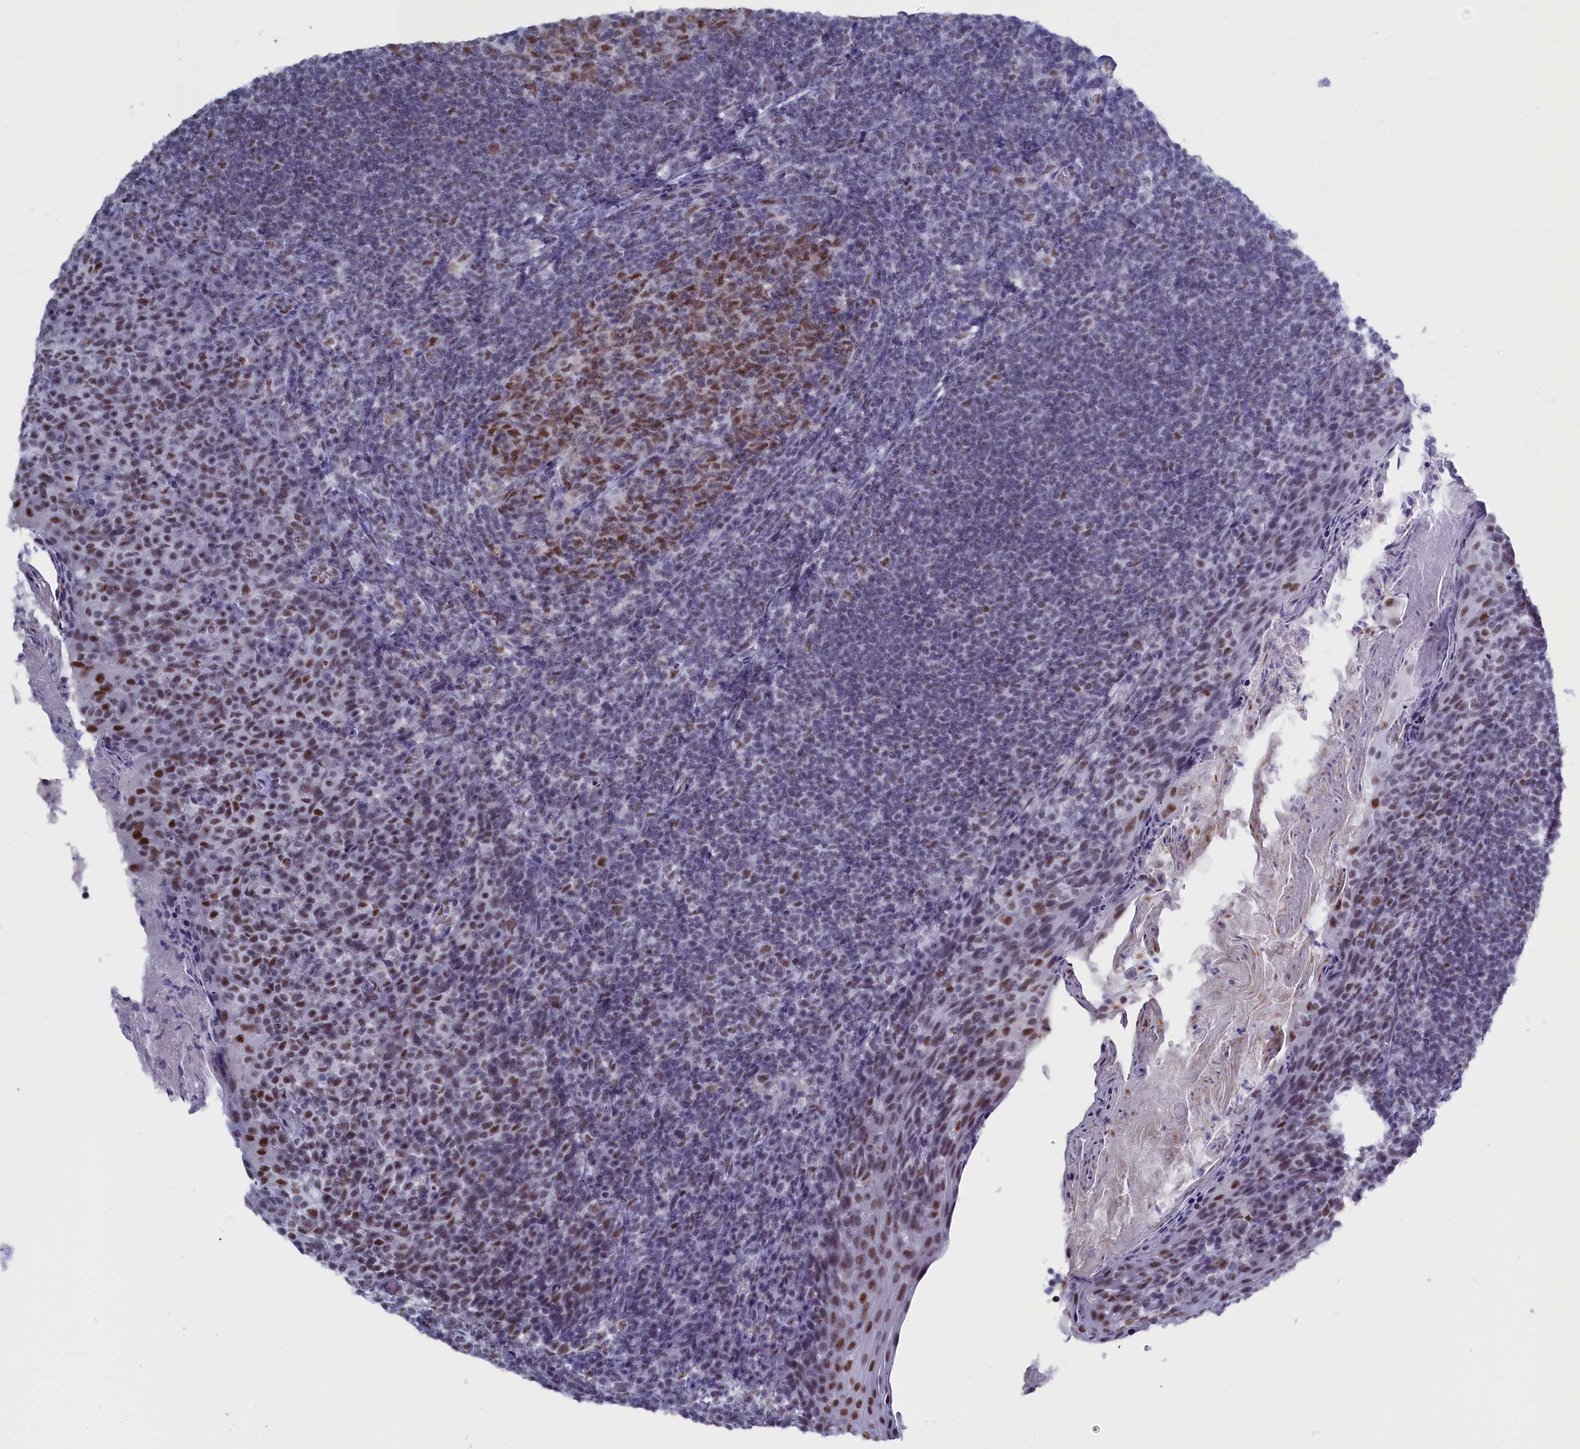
{"staining": {"intensity": "moderate", "quantity": ">75%", "location": "nuclear"}, "tissue": "tonsil", "cell_type": "Germinal center cells", "image_type": "normal", "snomed": [{"axis": "morphology", "description": "Normal tissue, NOS"}, {"axis": "topography", "description": "Tonsil"}], "caption": "Moderate nuclear expression is appreciated in about >75% of germinal center cells in unremarkable tonsil. The protein of interest is shown in brown color, while the nuclei are stained blue.", "gene": "CD2BP2", "patient": {"sex": "female", "age": 10}}